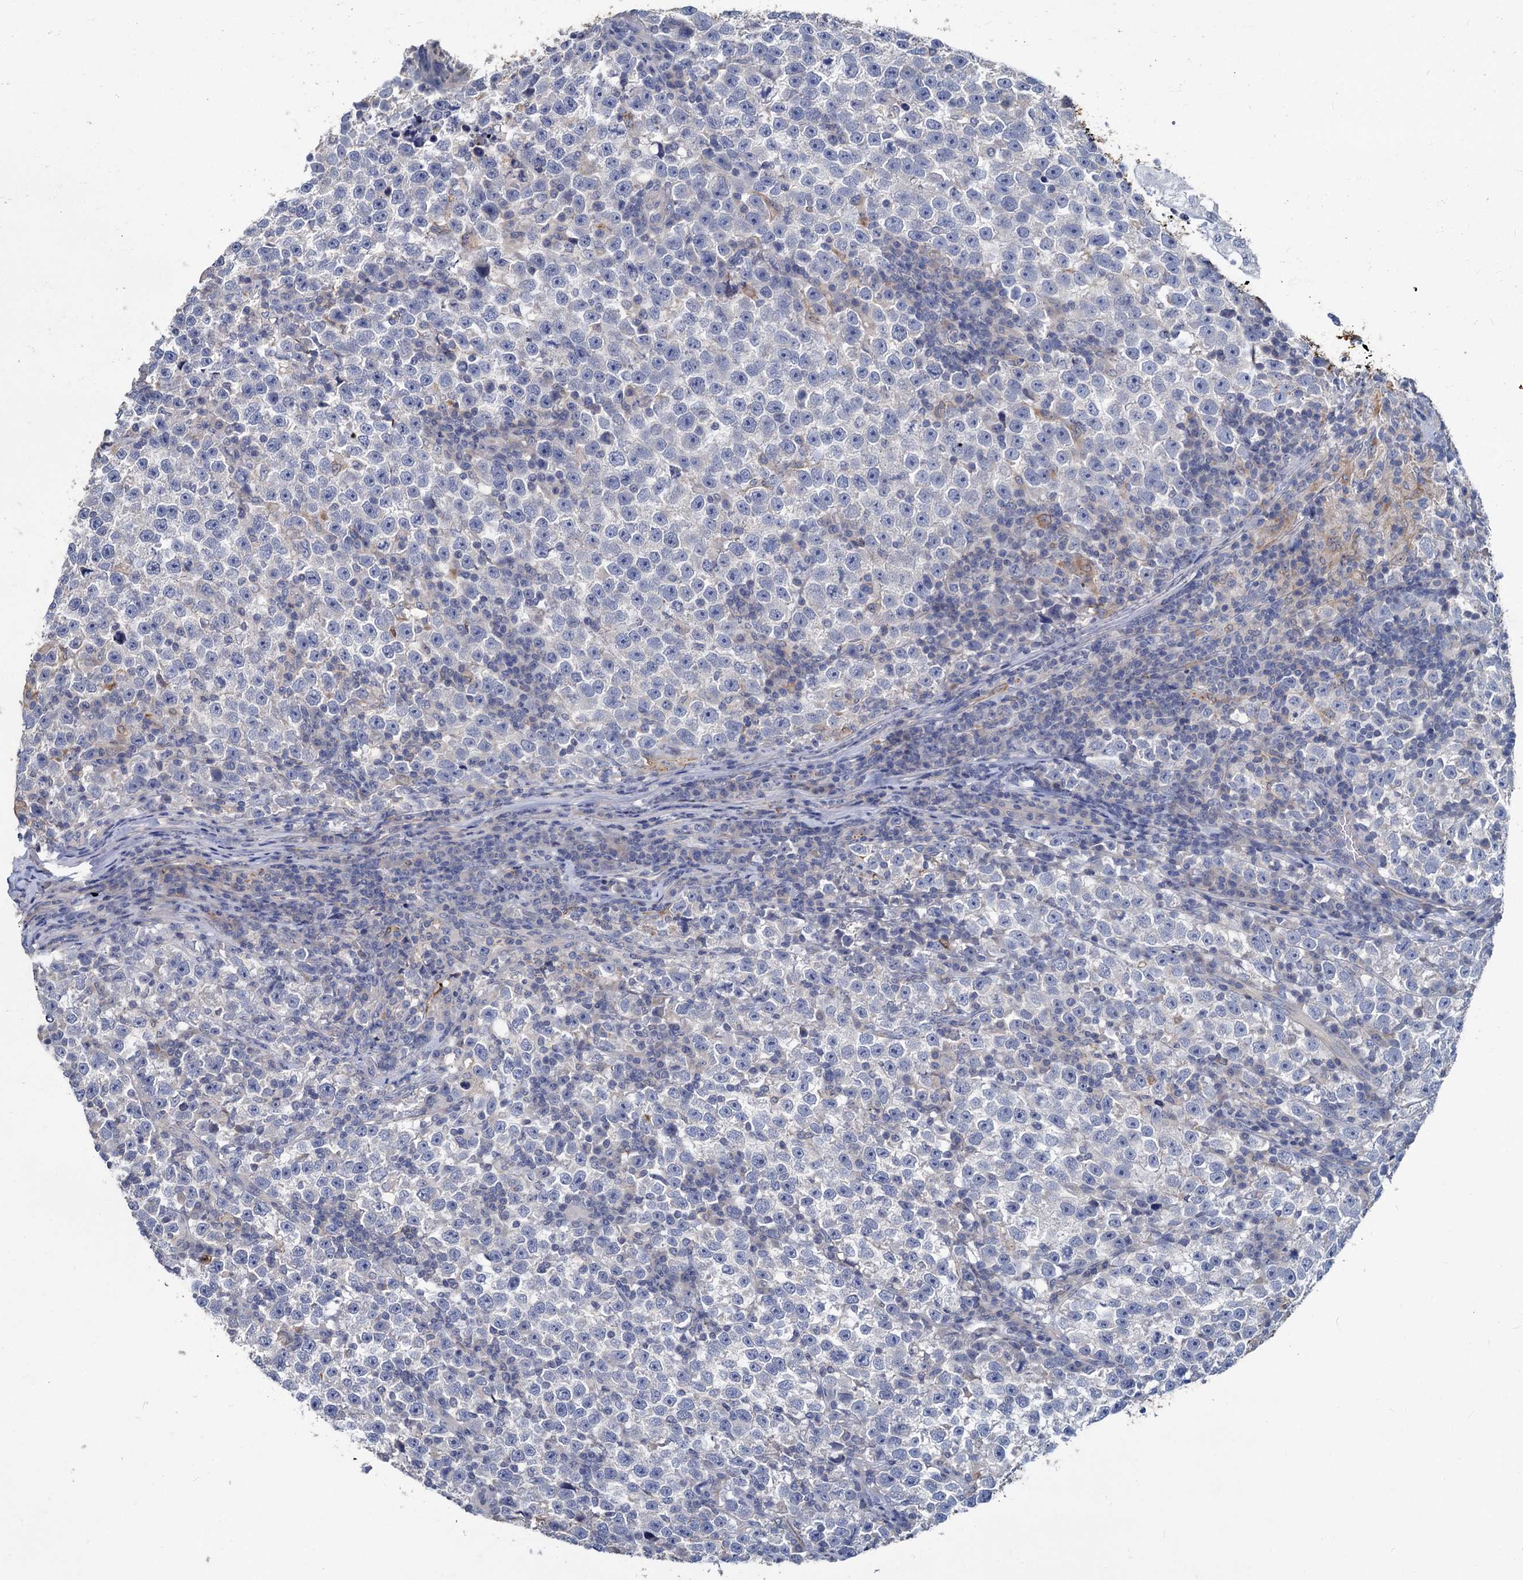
{"staining": {"intensity": "negative", "quantity": "none", "location": "none"}, "tissue": "testis cancer", "cell_type": "Tumor cells", "image_type": "cancer", "snomed": [{"axis": "morphology", "description": "Normal tissue, NOS"}, {"axis": "morphology", "description": "Seminoma, NOS"}, {"axis": "topography", "description": "Testis"}], "caption": "DAB immunohistochemical staining of human testis seminoma displays no significant expression in tumor cells.", "gene": "SLC2A7", "patient": {"sex": "male", "age": 43}}